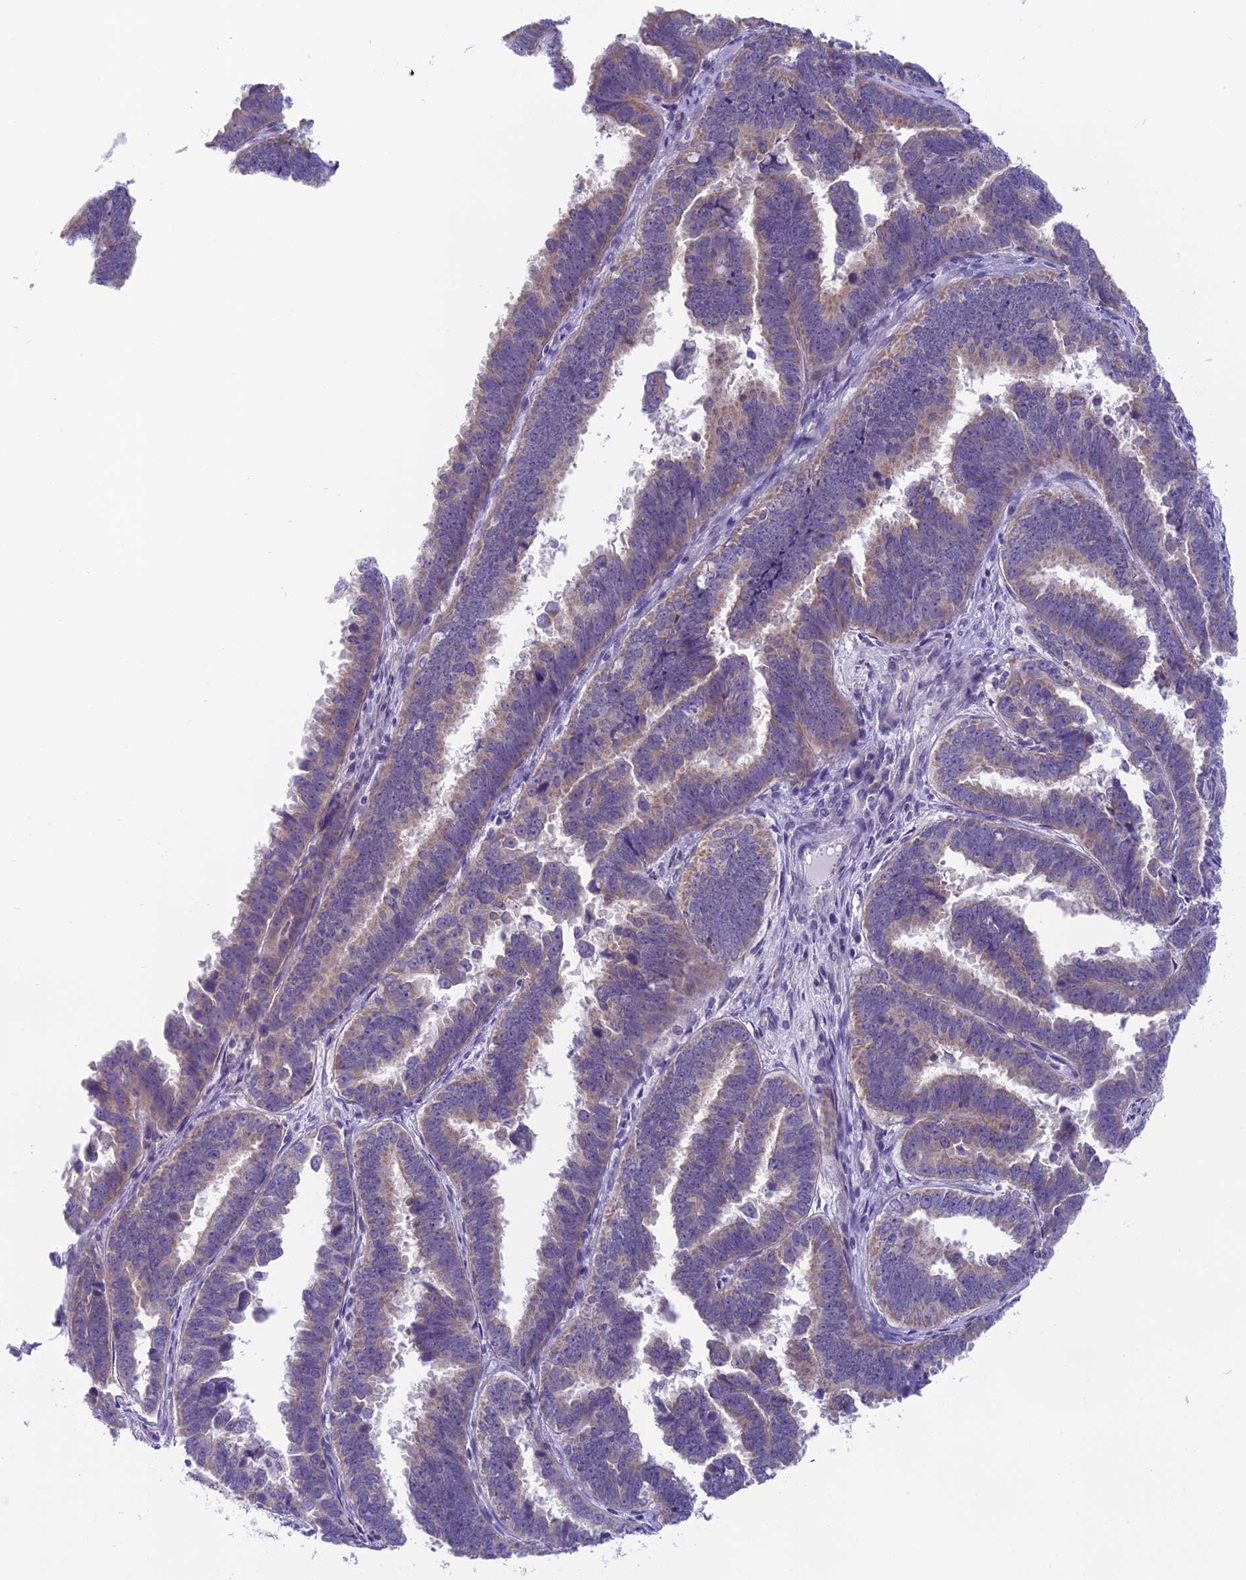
{"staining": {"intensity": "weak", "quantity": "25%-75%", "location": "cytoplasmic/membranous"}, "tissue": "endometrial cancer", "cell_type": "Tumor cells", "image_type": "cancer", "snomed": [{"axis": "morphology", "description": "Adenocarcinoma, NOS"}, {"axis": "topography", "description": "Endometrium"}], "caption": "Protein staining of adenocarcinoma (endometrial) tissue reveals weak cytoplasmic/membranous expression in approximately 25%-75% of tumor cells.", "gene": "ARHGEF37", "patient": {"sex": "female", "age": 75}}